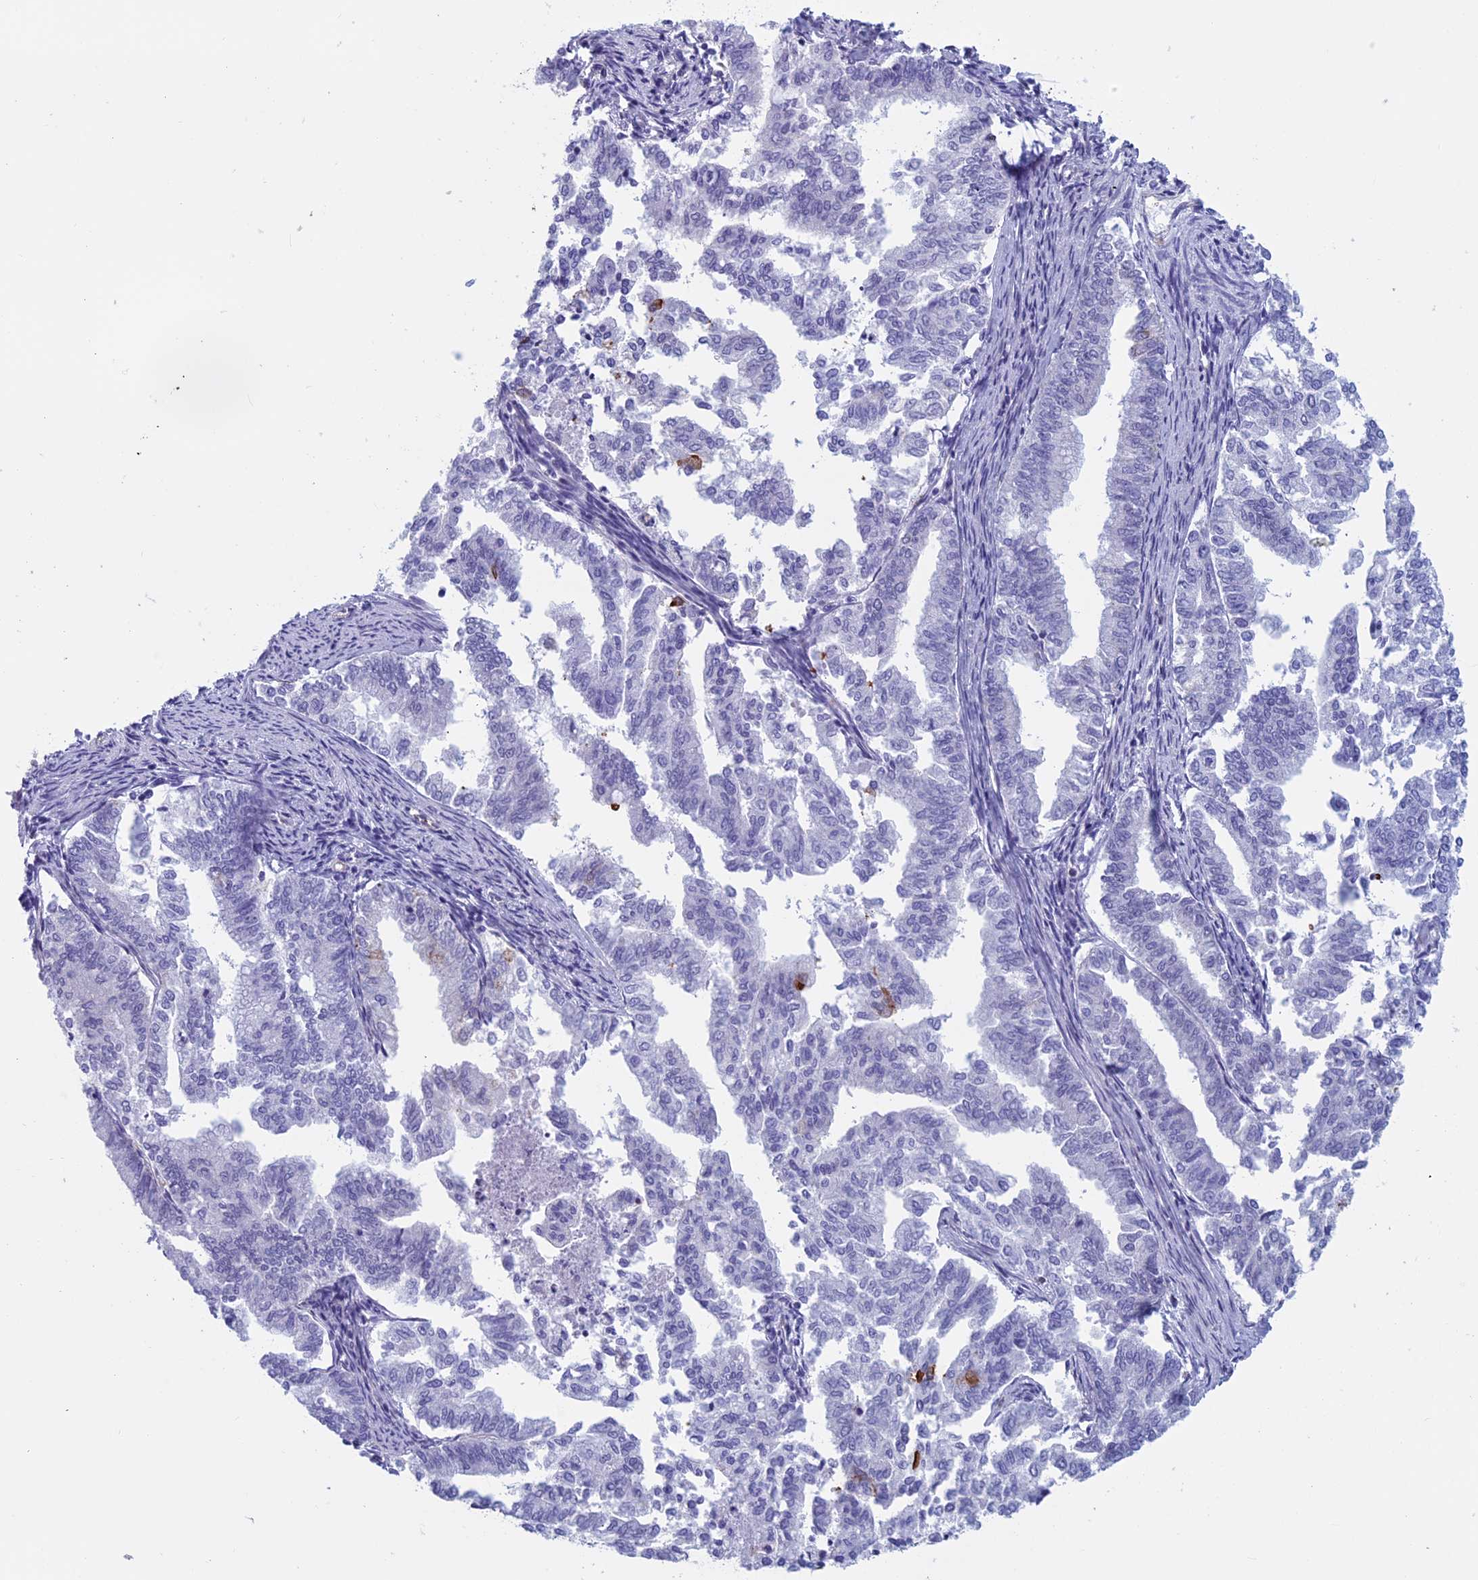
{"staining": {"intensity": "negative", "quantity": "none", "location": "none"}, "tissue": "endometrial cancer", "cell_type": "Tumor cells", "image_type": "cancer", "snomed": [{"axis": "morphology", "description": "Adenocarcinoma, NOS"}, {"axis": "topography", "description": "Endometrium"}], "caption": "A histopathology image of endometrial cancer (adenocarcinoma) stained for a protein reveals no brown staining in tumor cells.", "gene": "ANGPTL2", "patient": {"sex": "female", "age": 79}}